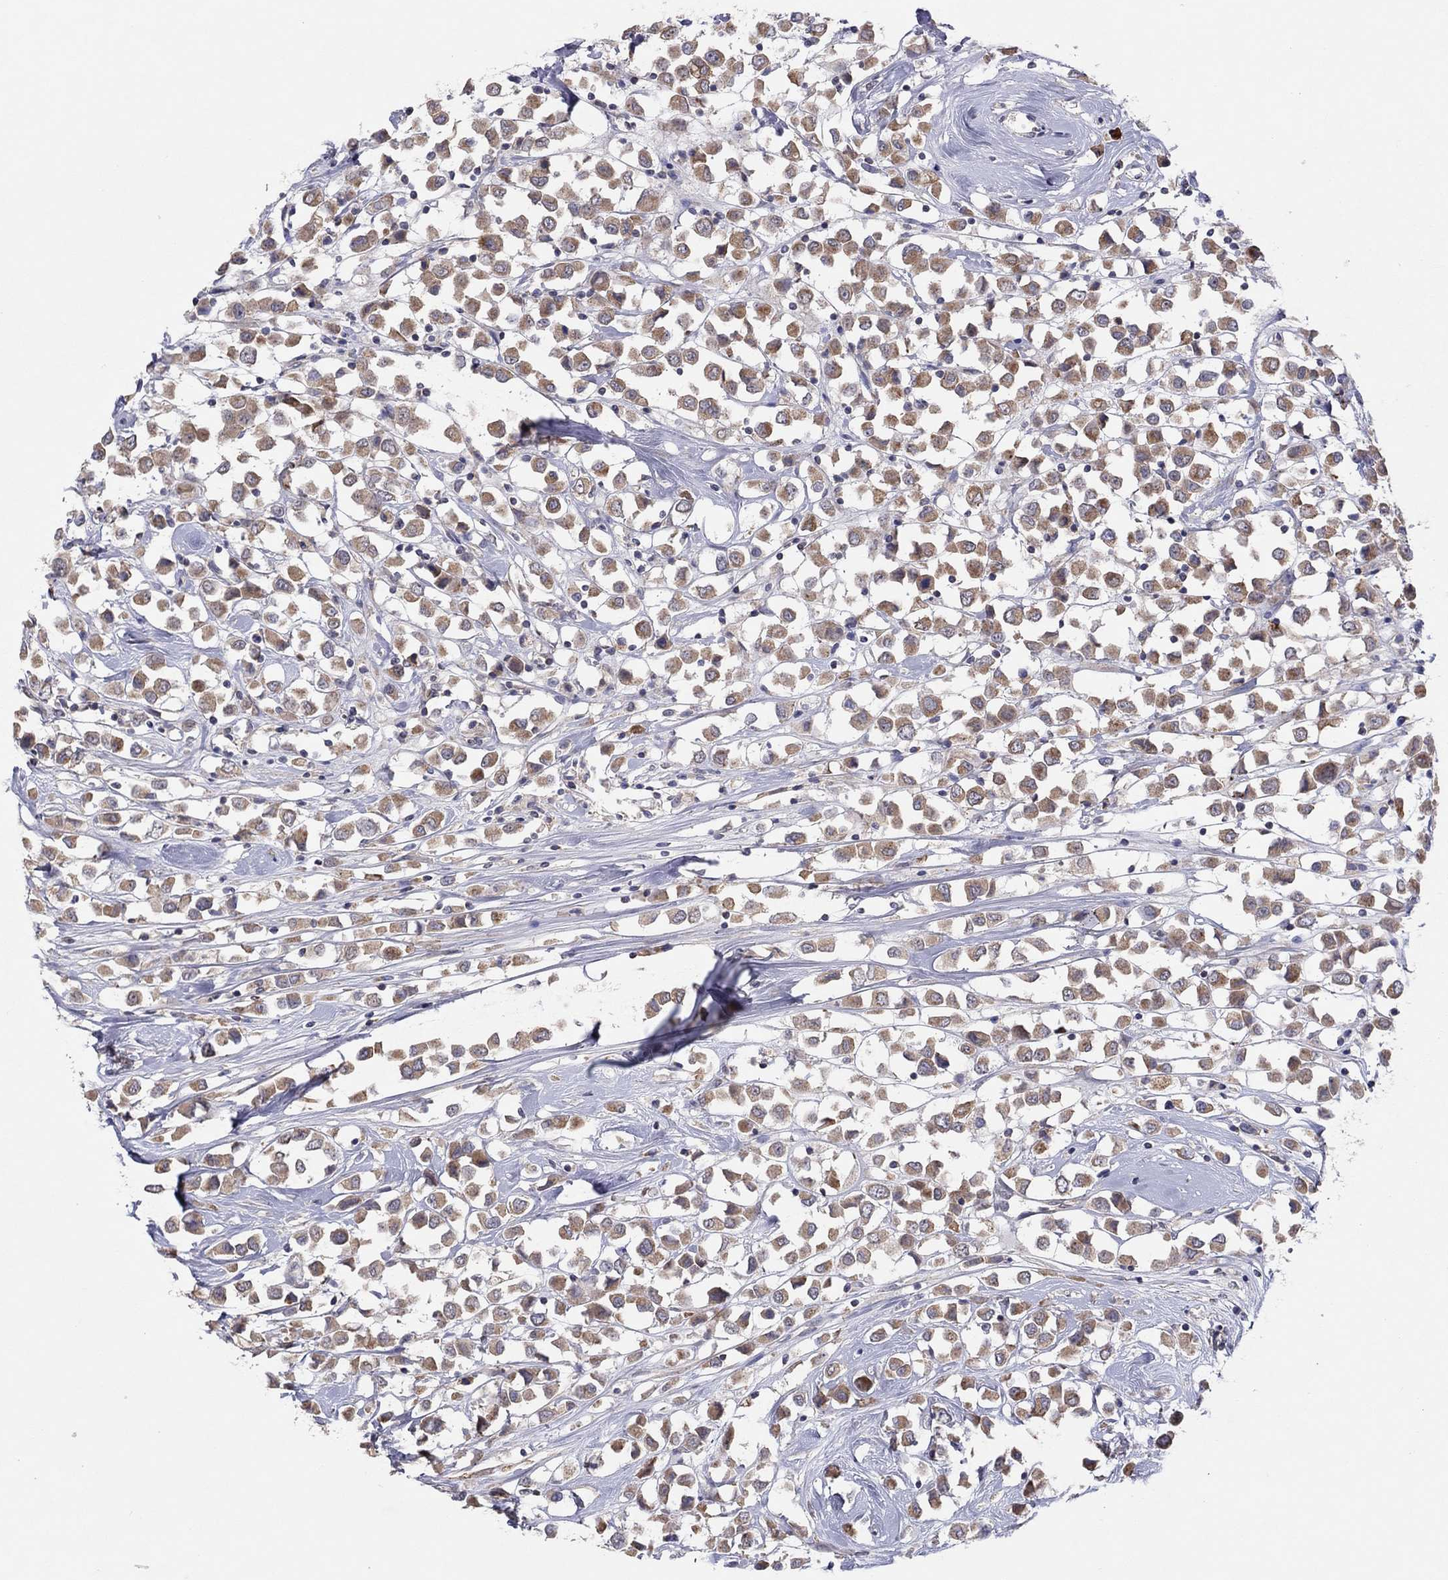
{"staining": {"intensity": "moderate", "quantity": ">75%", "location": "cytoplasmic/membranous"}, "tissue": "breast cancer", "cell_type": "Tumor cells", "image_type": "cancer", "snomed": [{"axis": "morphology", "description": "Duct carcinoma"}, {"axis": "topography", "description": "Breast"}], "caption": "Protein expression analysis of human breast cancer reveals moderate cytoplasmic/membranous expression in about >75% of tumor cells. The protein is shown in brown color, while the nuclei are stained blue.", "gene": "CRACDL", "patient": {"sex": "female", "age": 61}}